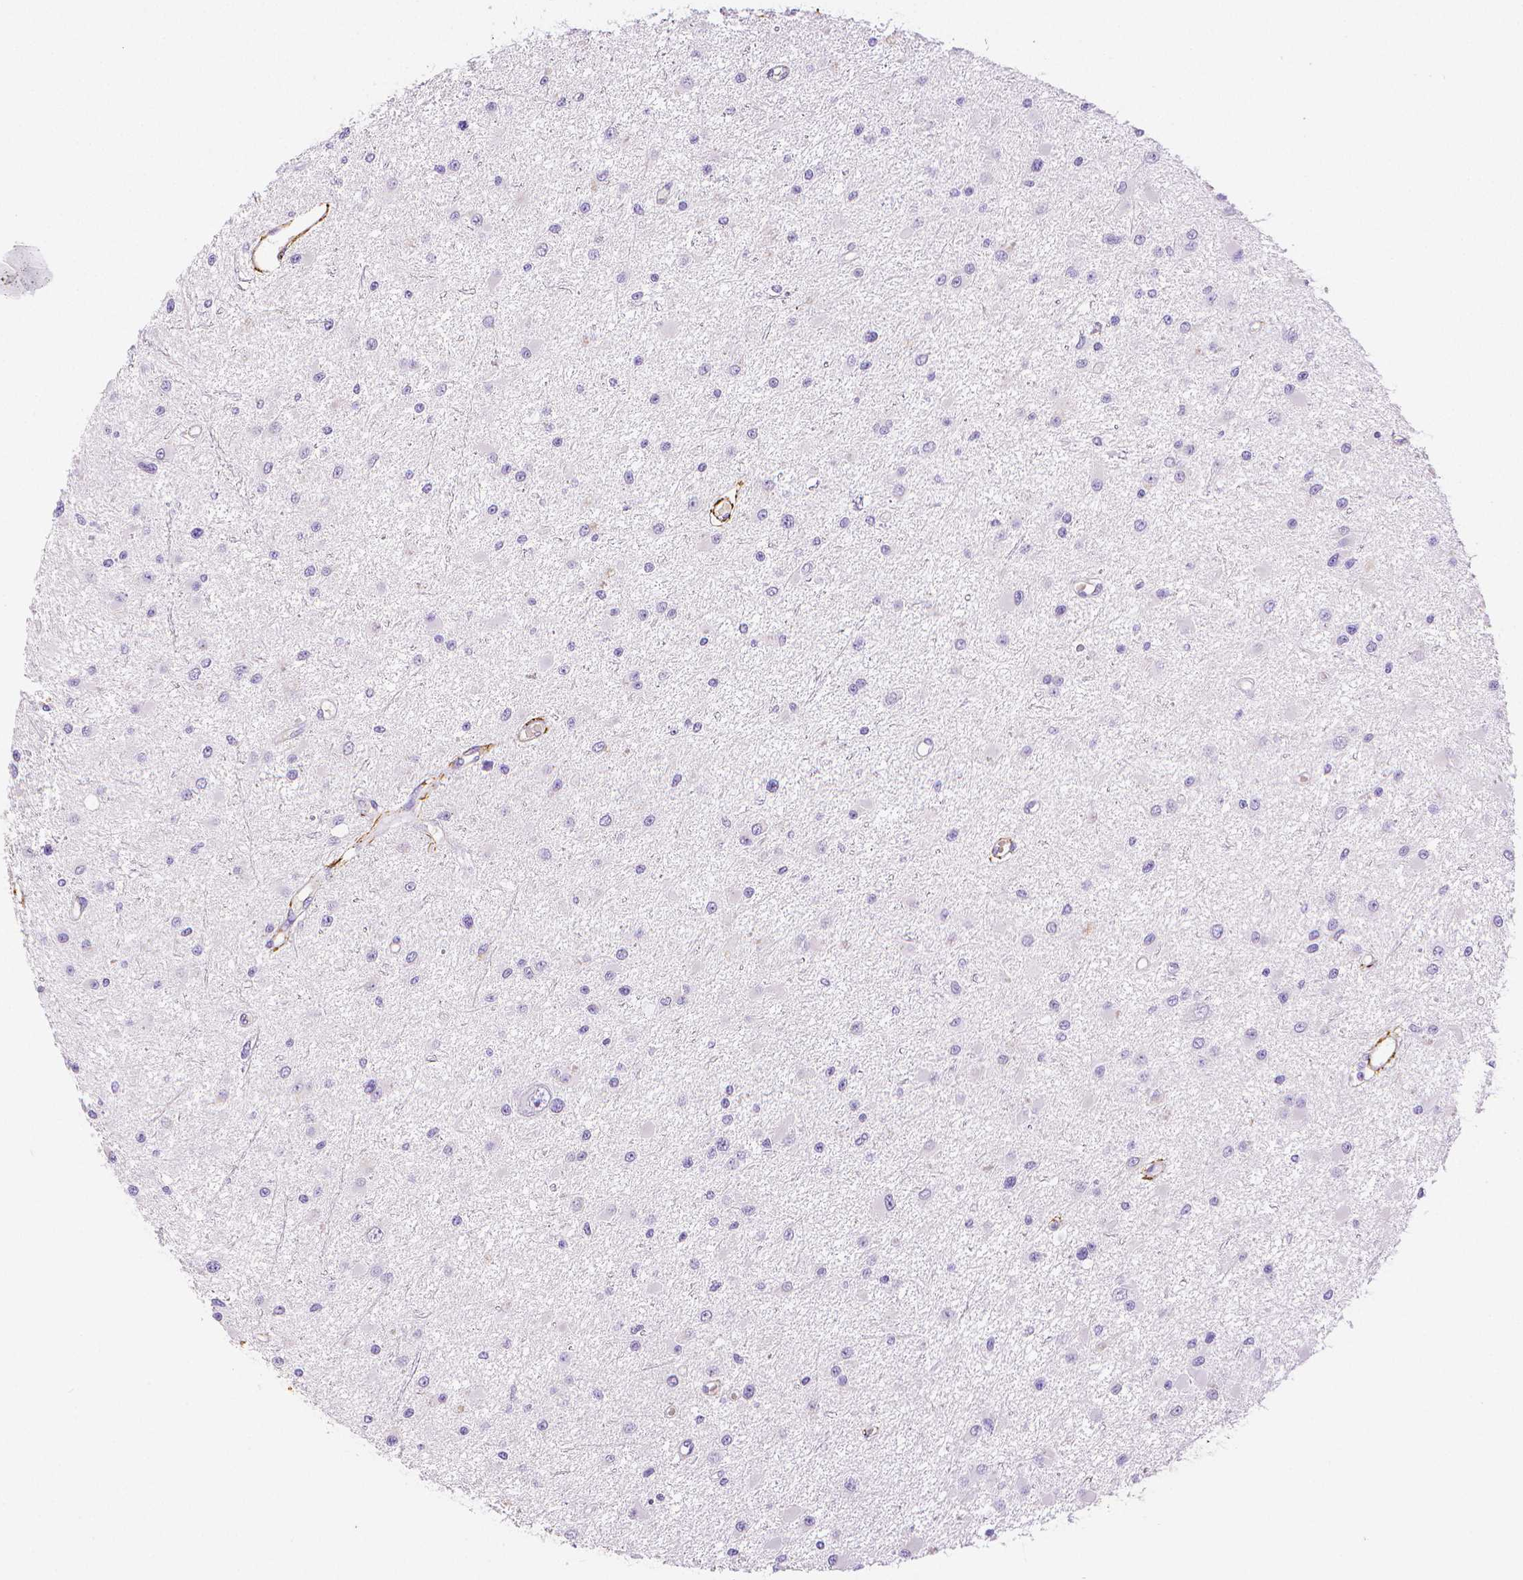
{"staining": {"intensity": "negative", "quantity": "none", "location": "none"}, "tissue": "glioma", "cell_type": "Tumor cells", "image_type": "cancer", "snomed": [{"axis": "morphology", "description": "Glioma, malignant, High grade"}, {"axis": "topography", "description": "Brain"}], "caption": "A high-resolution histopathology image shows immunohistochemistry staining of glioma, which reveals no significant staining in tumor cells.", "gene": "FBN1", "patient": {"sex": "male", "age": 54}}